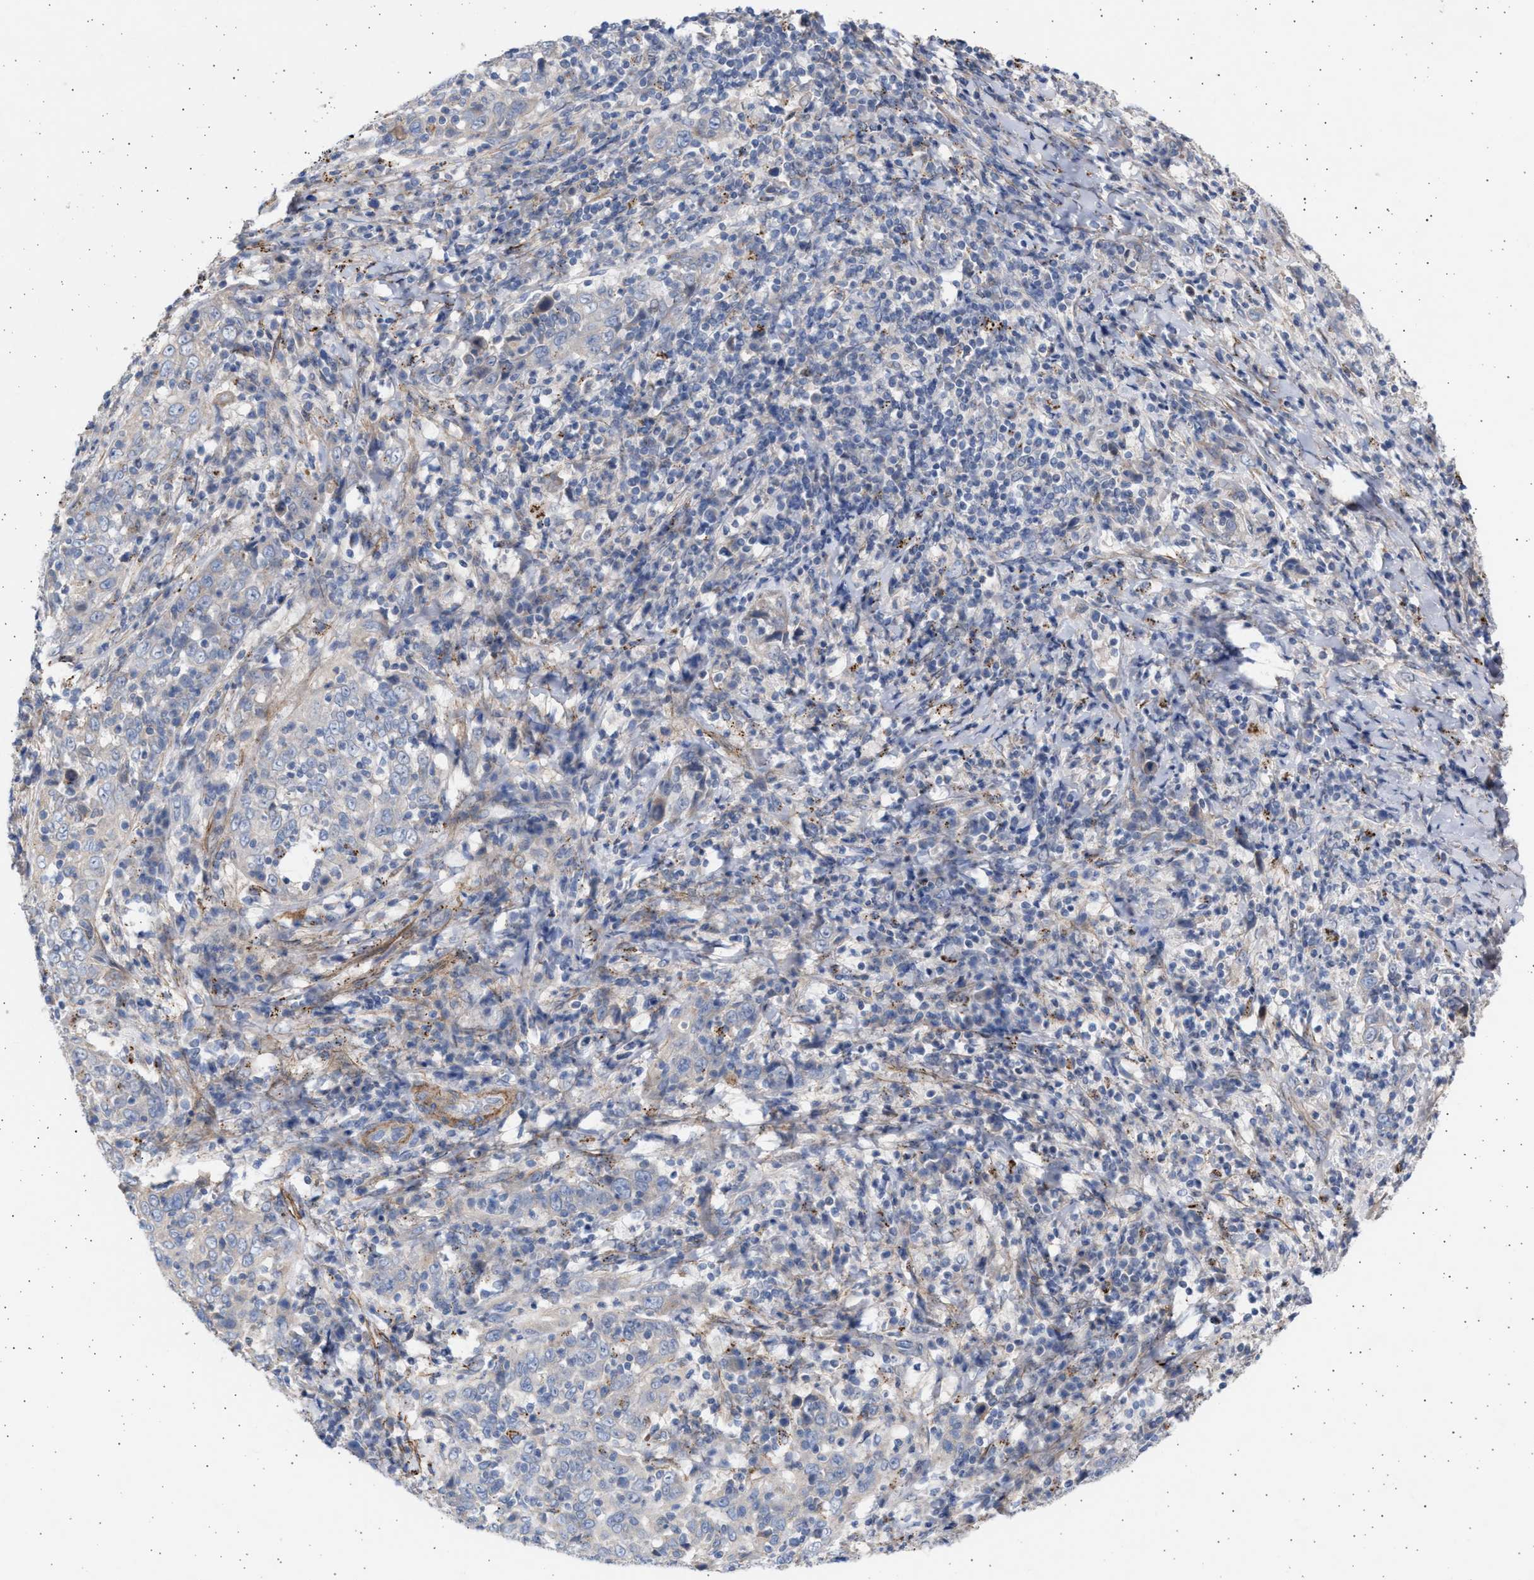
{"staining": {"intensity": "negative", "quantity": "none", "location": "none"}, "tissue": "cervical cancer", "cell_type": "Tumor cells", "image_type": "cancer", "snomed": [{"axis": "morphology", "description": "Squamous cell carcinoma, NOS"}, {"axis": "topography", "description": "Cervix"}], "caption": "Immunohistochemical staining of human squamous cell carcinoma (cervical) reveals no significant positivity in tumor cells.", "gene": "NBR1", "patient": {"sex": "female", "age": 46}}